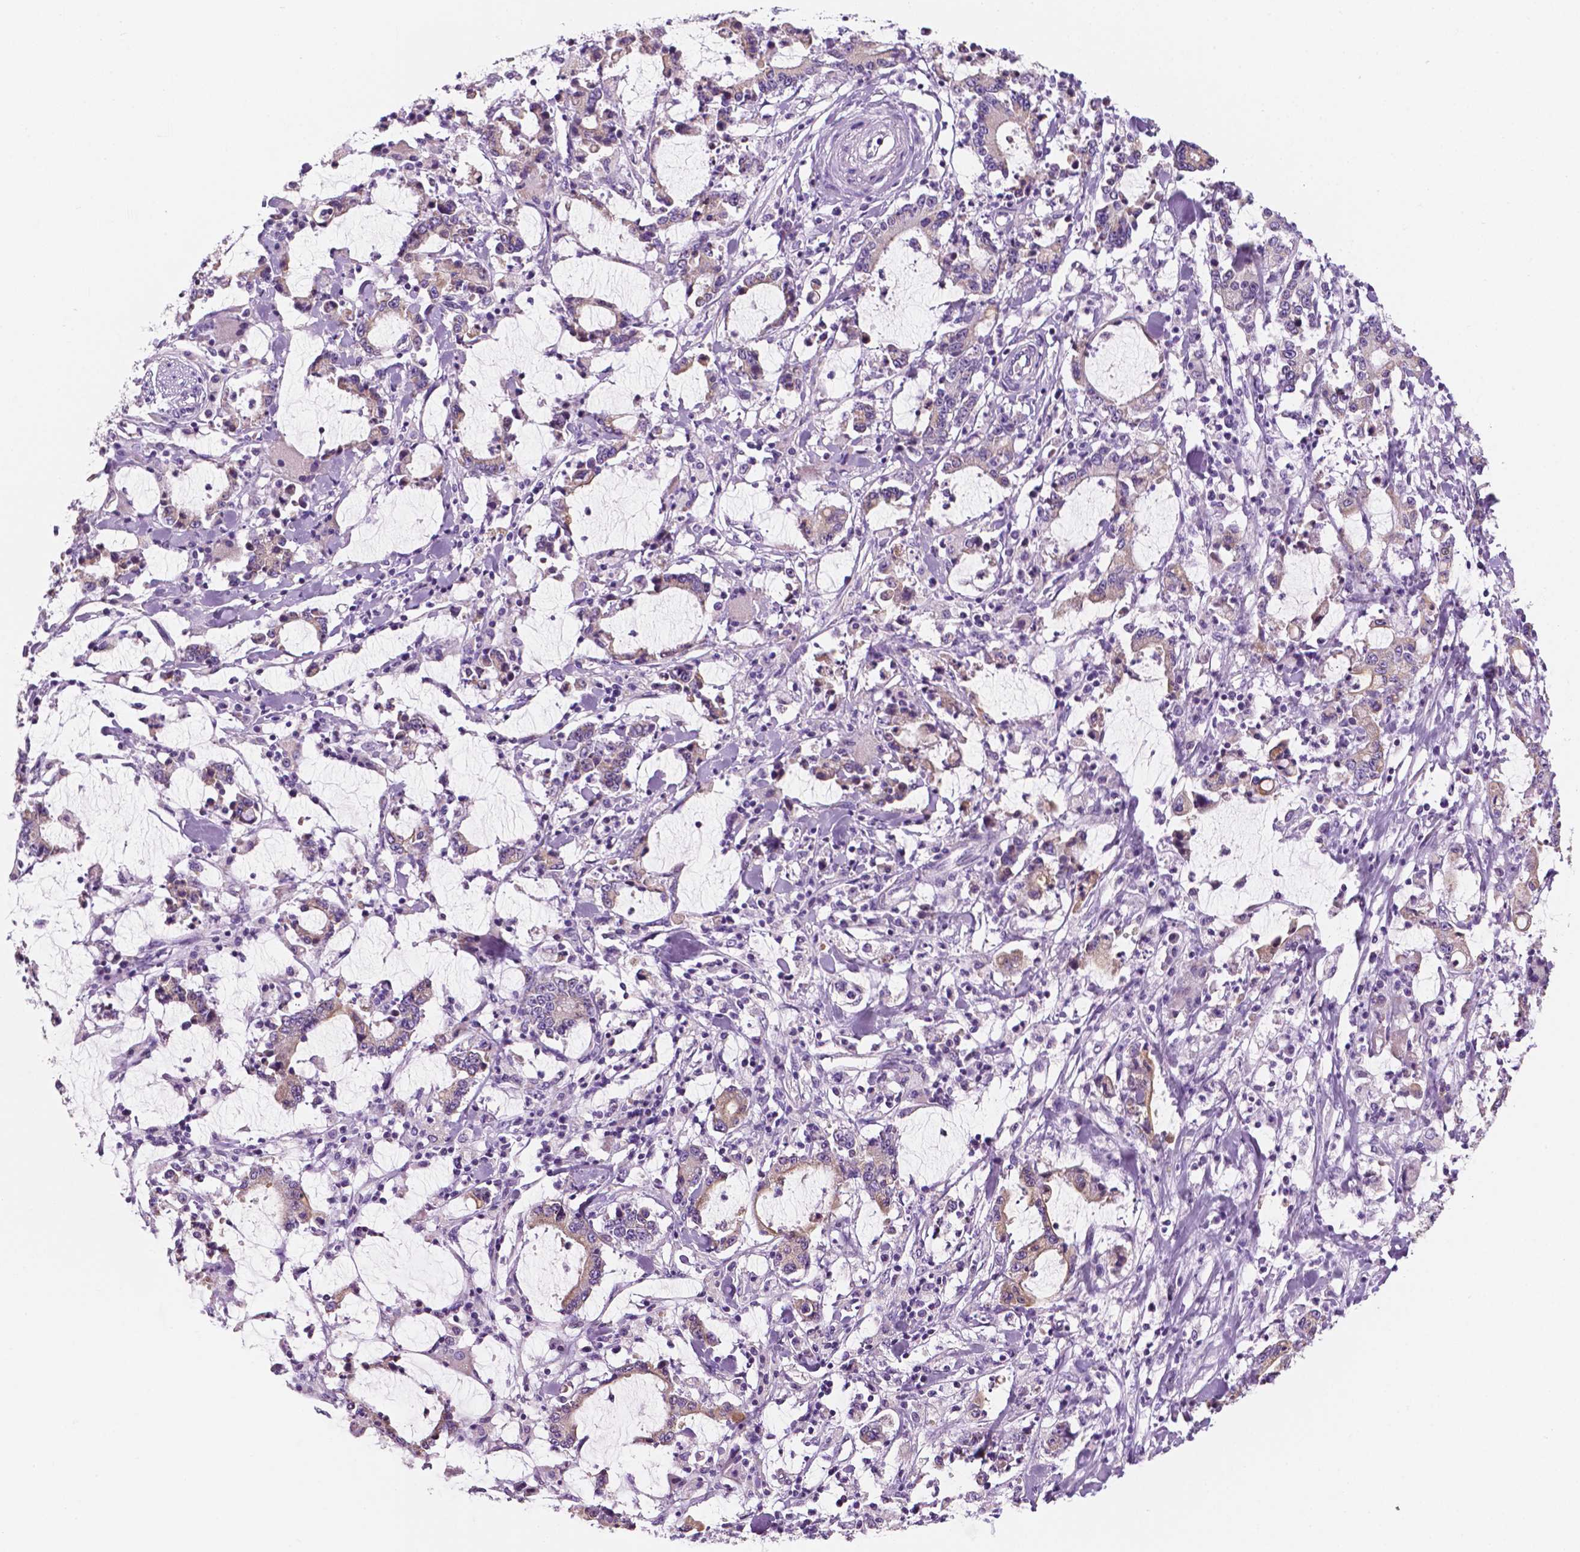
{"staining": {"intensity": "weak", "quantity": "<25%", "location": "cytoplasmic/membranous"}, "tissue": "stomach cancer", "cell_type": "Tumor cells", "image_type": "cancer", "snomed": [{"axis": "morphology", "description": "Adenocarcinoma, NOS"}, {"axis": "topography", "description": "Stomach, upper"}], "caption": "High magnification brightfield microscopy of stomach adenocarcinoma stained with DAB (3,3'-diaminobenzidine) (brown) and counterstained with hematoxylin (blue): tumor cells show no significant staining.", "gene": "PPL", "patient": {"sex": "male", "age": 68}}